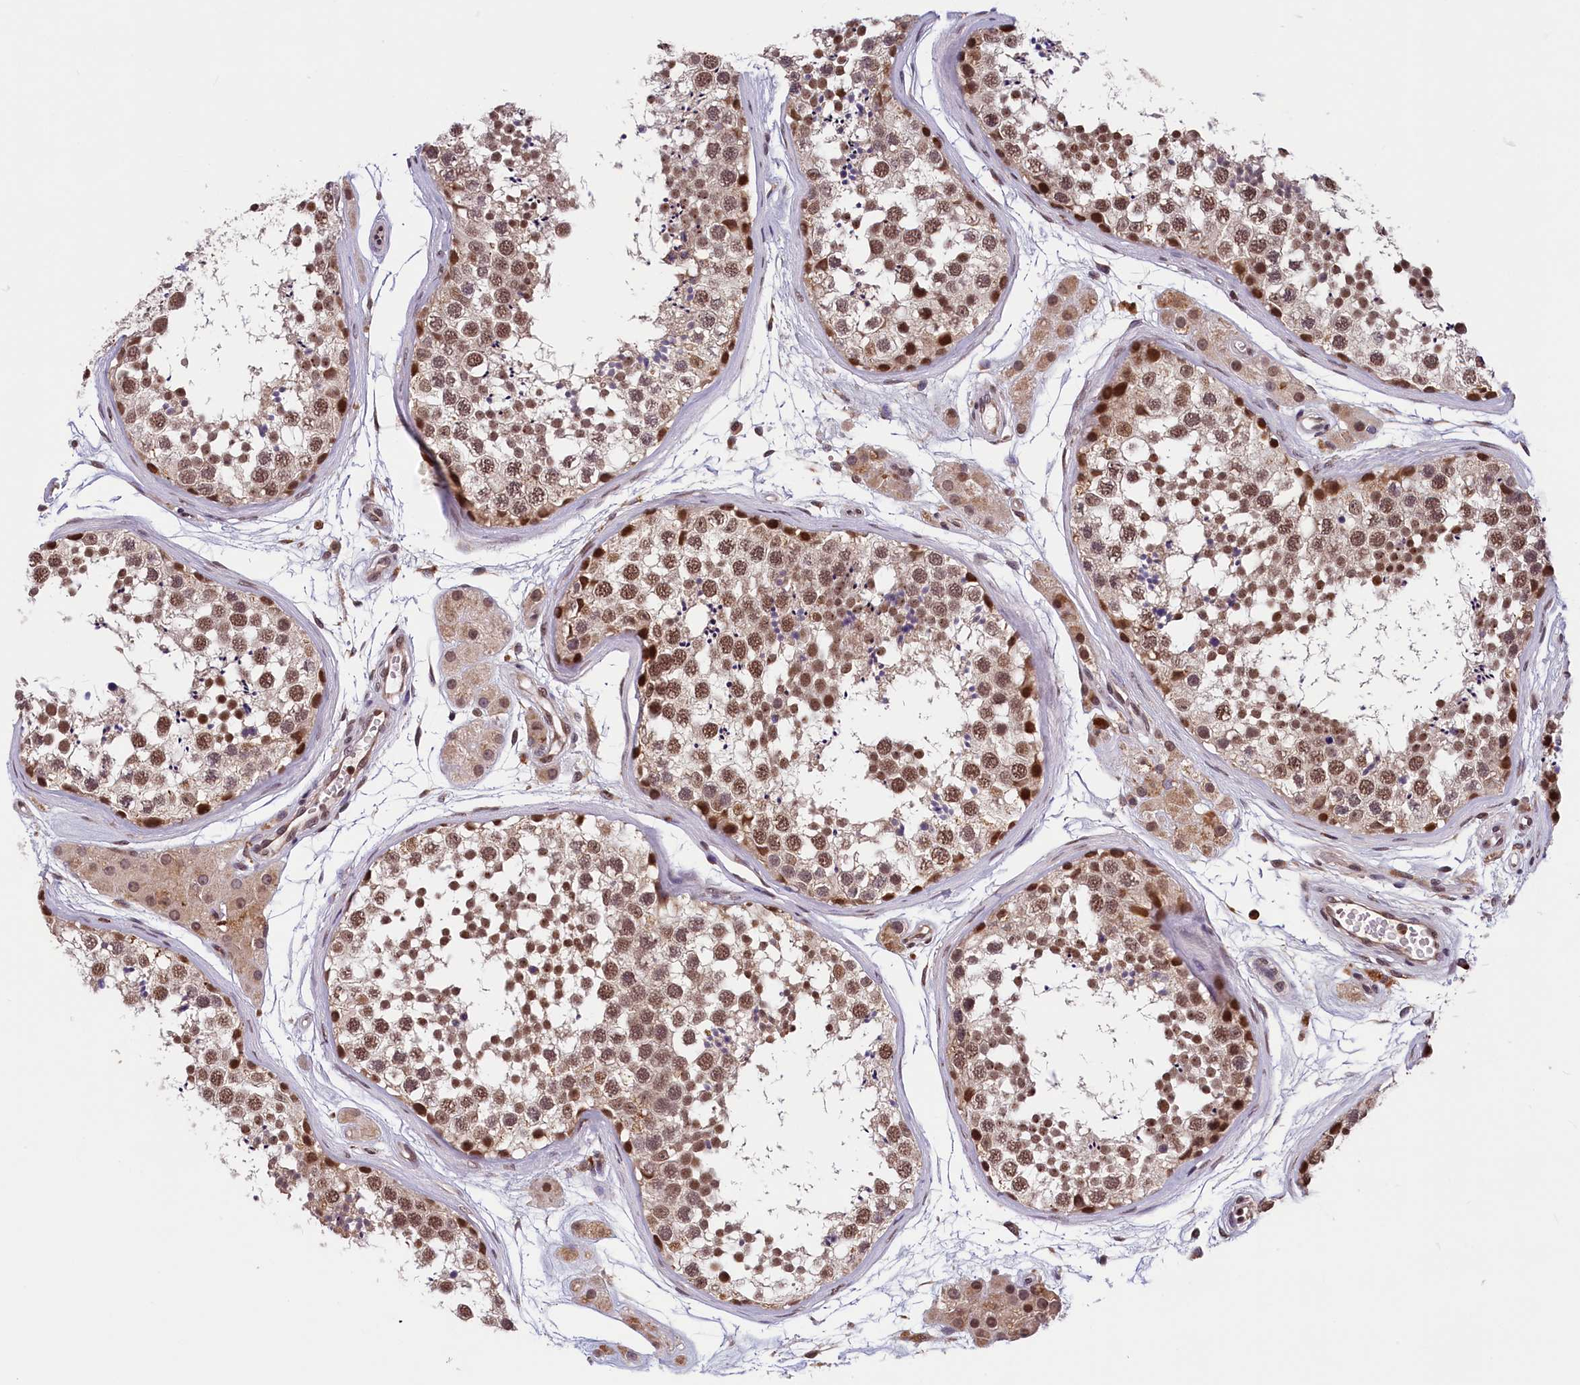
{"staining": {"intensity": "moderate", "quantity": ">75%", "location": "nuclear"}, "tissue": "testis", "cell_type": "Cells in seminiferous ducts", "image_type": "normal", "snomed": [{"axis": "morphology", "description": "Normal tissue, NOS"}, {"axis": "topography", "description": "Testis"}], "caption": "Protein staining of benign testis exhibits moderate nuclear positivity in approximately >75% of cells in seminiferous ducts.", "gene": "KCNK6", "patient": {"sex": "male", "age": 56}}